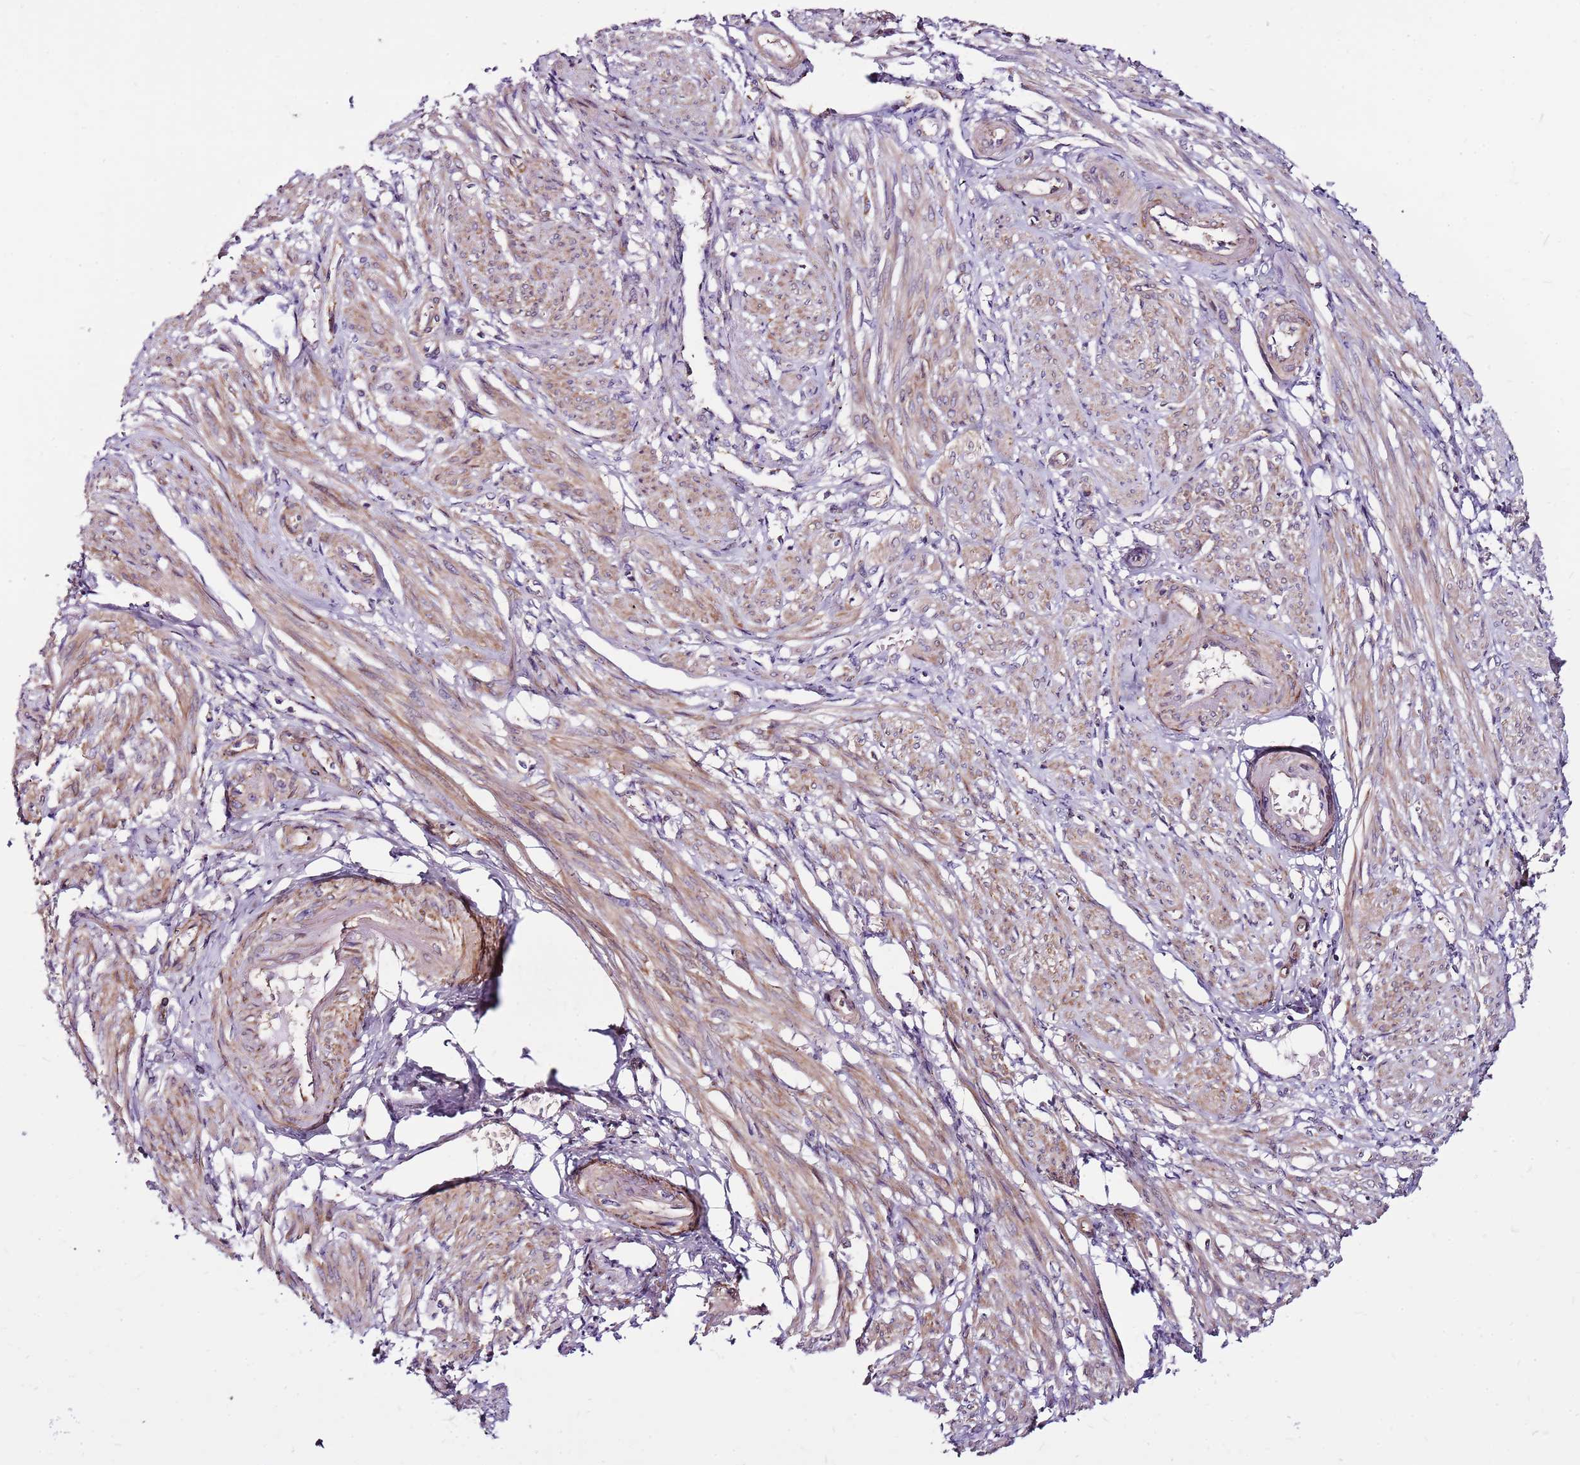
{"staining": {"intensity": "strong", "quantity": "25%-75%", "location": "cytoplasmic/membranous"}, "tissue": "smooth muscle", "cell_type": "Smooth muscle cells", "image_type": "normal", "snomed": [{"axis": "morphology", "description": "Normal tissue, NOS"}, {"axis": "topography", "description": "Smooth muscle"}], "caption": "The histopathology image demonstrates staining of unremarkable smooth muscle, revealing strong cytoplasmic/membranous protein expression (brown color) within smooth muscle cells. The protein is shown in brown color, while the nuclei are stained blue.", "gene": "POLE3", "patient": {"sex": "female", "age": 39}}